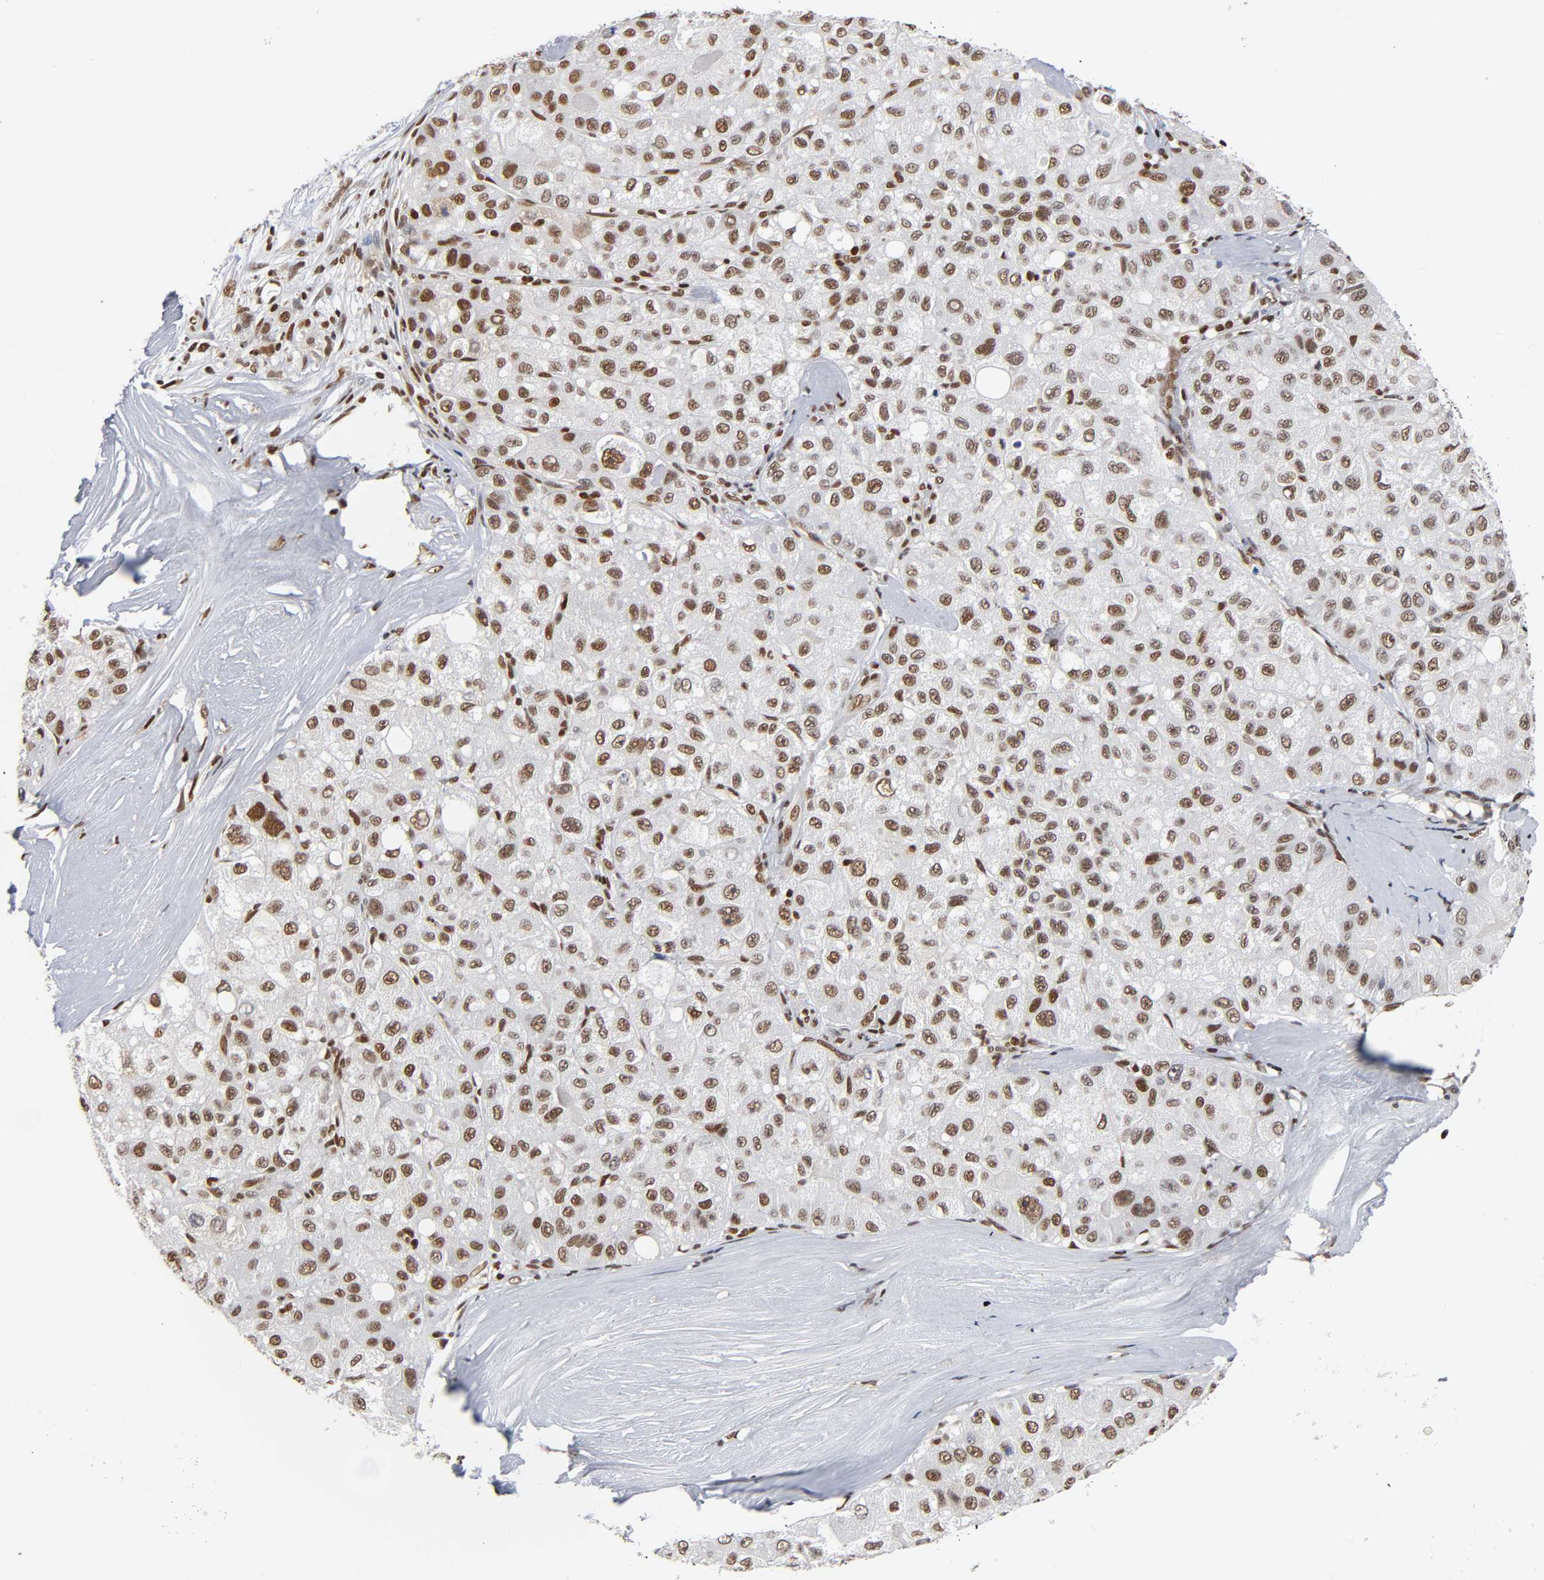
{"staining": {"intensity": "moderate", "quantity": ">75%", "location": "nuclear"}, "tissue": "liver cancer", "cell_type": "Tumor cells", "image_type": "cancer", "snomed": [{"axis": "morphology", "description": "Carcinoma, Hepatocellular, NOS"}, {"axis": "topography", "description": "Liver"}], "caption": "Hepatocellular carcinoma (liver) tissue displays moderate nuclear positivity in approximately >75% of tumor cells The protein of interest is stained brown, and the nuclei are stained in blue (DAB IHC with brightfield microscopy, high magnification).", "gene": "ILKAP", "patient": {"sex": "male", "age": 80}}